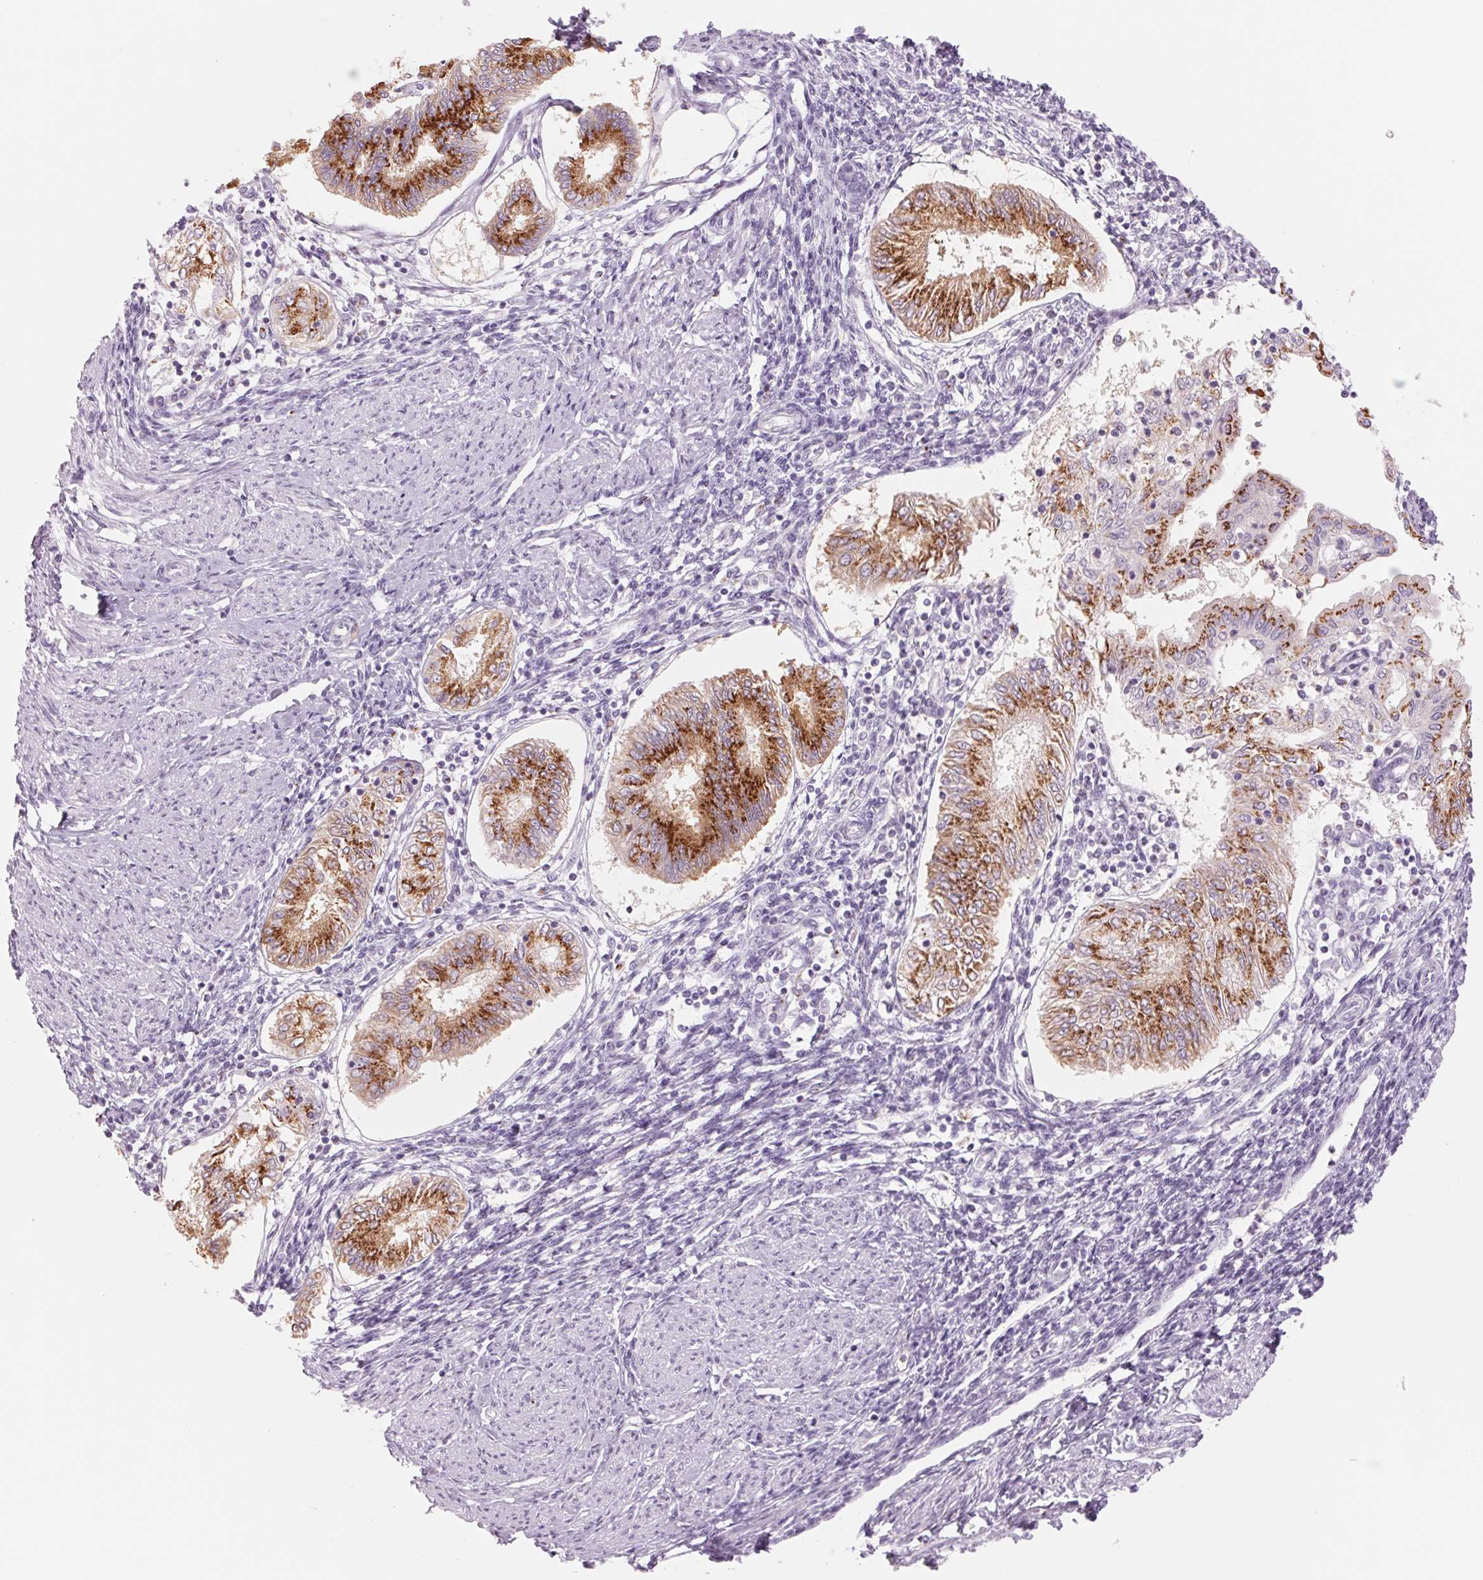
{"staining": {"intensity": "strong", "quantity": ">75%", "location": "cytoplasmic/membranous"}, "tissue": "endometrial cancer", "cell_type": "Tumor cells", "image_type": "cancer", "snomed": [{"axis": "morphology", "description": "Adenocarcinoma, NOS"}, {"axis": "topography", "description": "Endometrium"}], "caption": "Immunohistochemistry (IHC) photomicrograph of neoplastic tissue: endometrial cancer (adenocarcinoma) stained using immunohistochemistry reveals high levels of strong protein expression localized specifically in the cytoplasmic/membranous of tumor cells, appearing as a cytoplasmic/membranous brown color.", "gene": "GALNT7", "patient": {"sex": "female", "age": 68}}